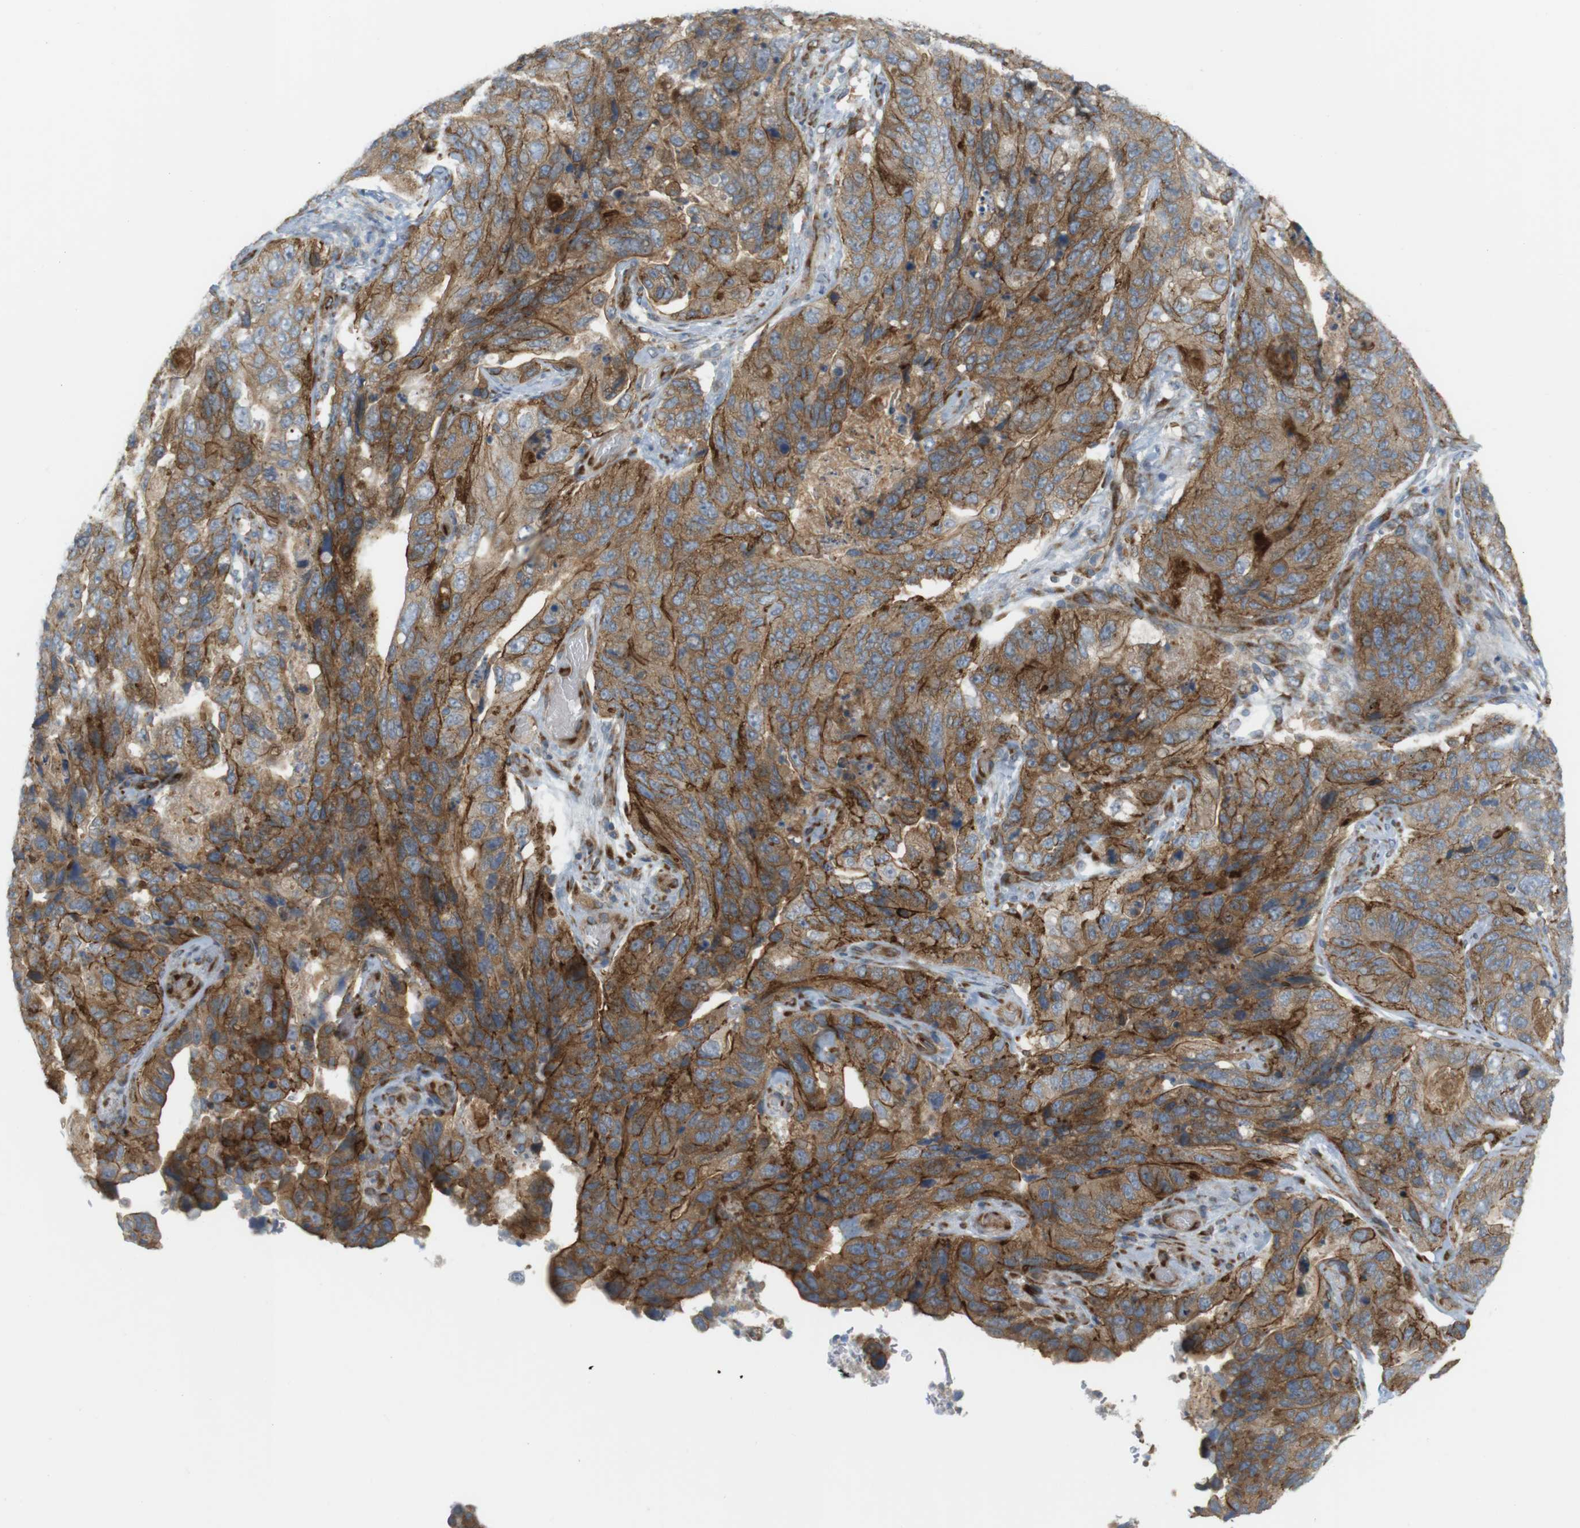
{"staining": {"intensity": "moderate", "quantity": ">75%", "location": "cytoplasmic/membranous"}, "tissue": "stomach cancer", "cell_type": "Tumor cells", "image_type": "cancer", "snomed": [{"axis": "morphology", "description": "Adenocarcinoma, NOS"}, {"axis": "topography", "description": "Stomach"}], "caption": "This histopathology image displays immunohistochemistry staining of stomach cancer (adenocarcinoma), with medium moderate cytoplasmic/membranous expression in approximately >75% of tumor cells.", "gene": "GJC3", "patient": {"sex": "female", "age": 89}}